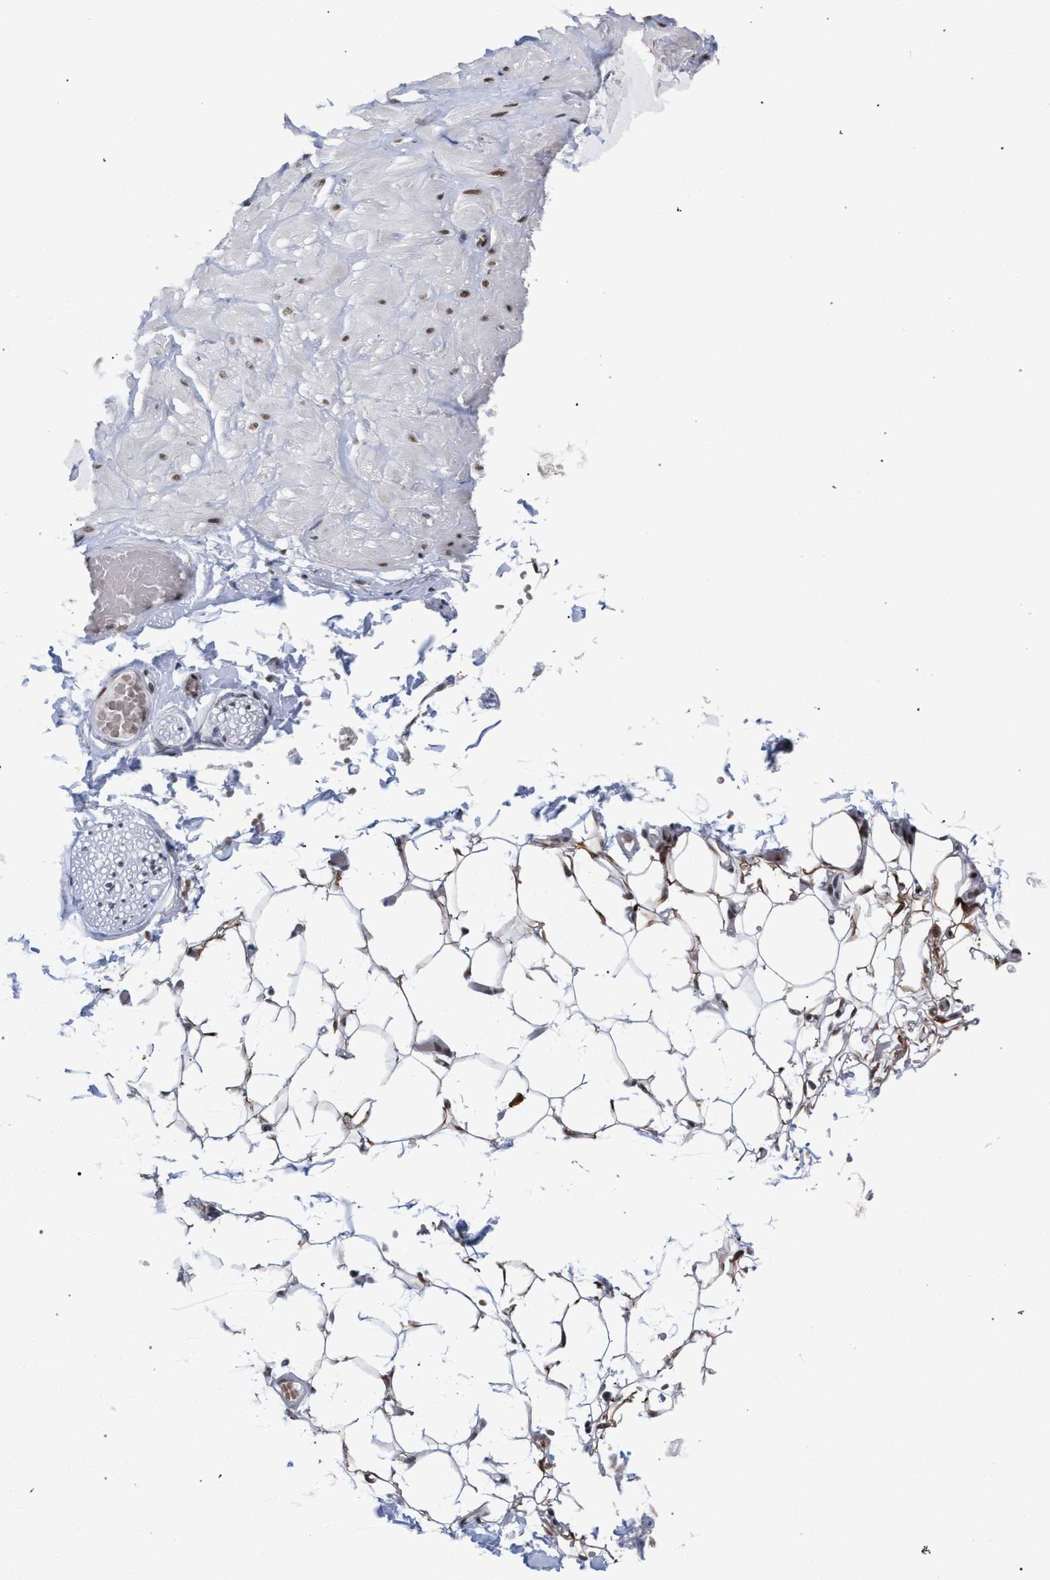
{"staining": {"intensity": "moderate", "quantity": ">75%", "location": "nuclear"}, "tissue": "adipose tissue", "cell_type": "Adipocytes", "image_type": "normal", "snomed": [{"axis": "morphology", "description": "Normal tissue, NOS"}, {"axis": "topography", "description": "Adipose tissue"}, {"axis": "topography", "description": "Vascular tissue"}, {"axis": "topography", "description": "Peripheral nerve tissue"}], "caption": "Adipocytes show medium levels of moderate nuclear staining in about >75% of cells in benign human adipose tissue. (Brightfield microscopy of DAB IHC at high magnification).", "gene": "SCAF4", "patient": {"sex": "male", "age": 25}}